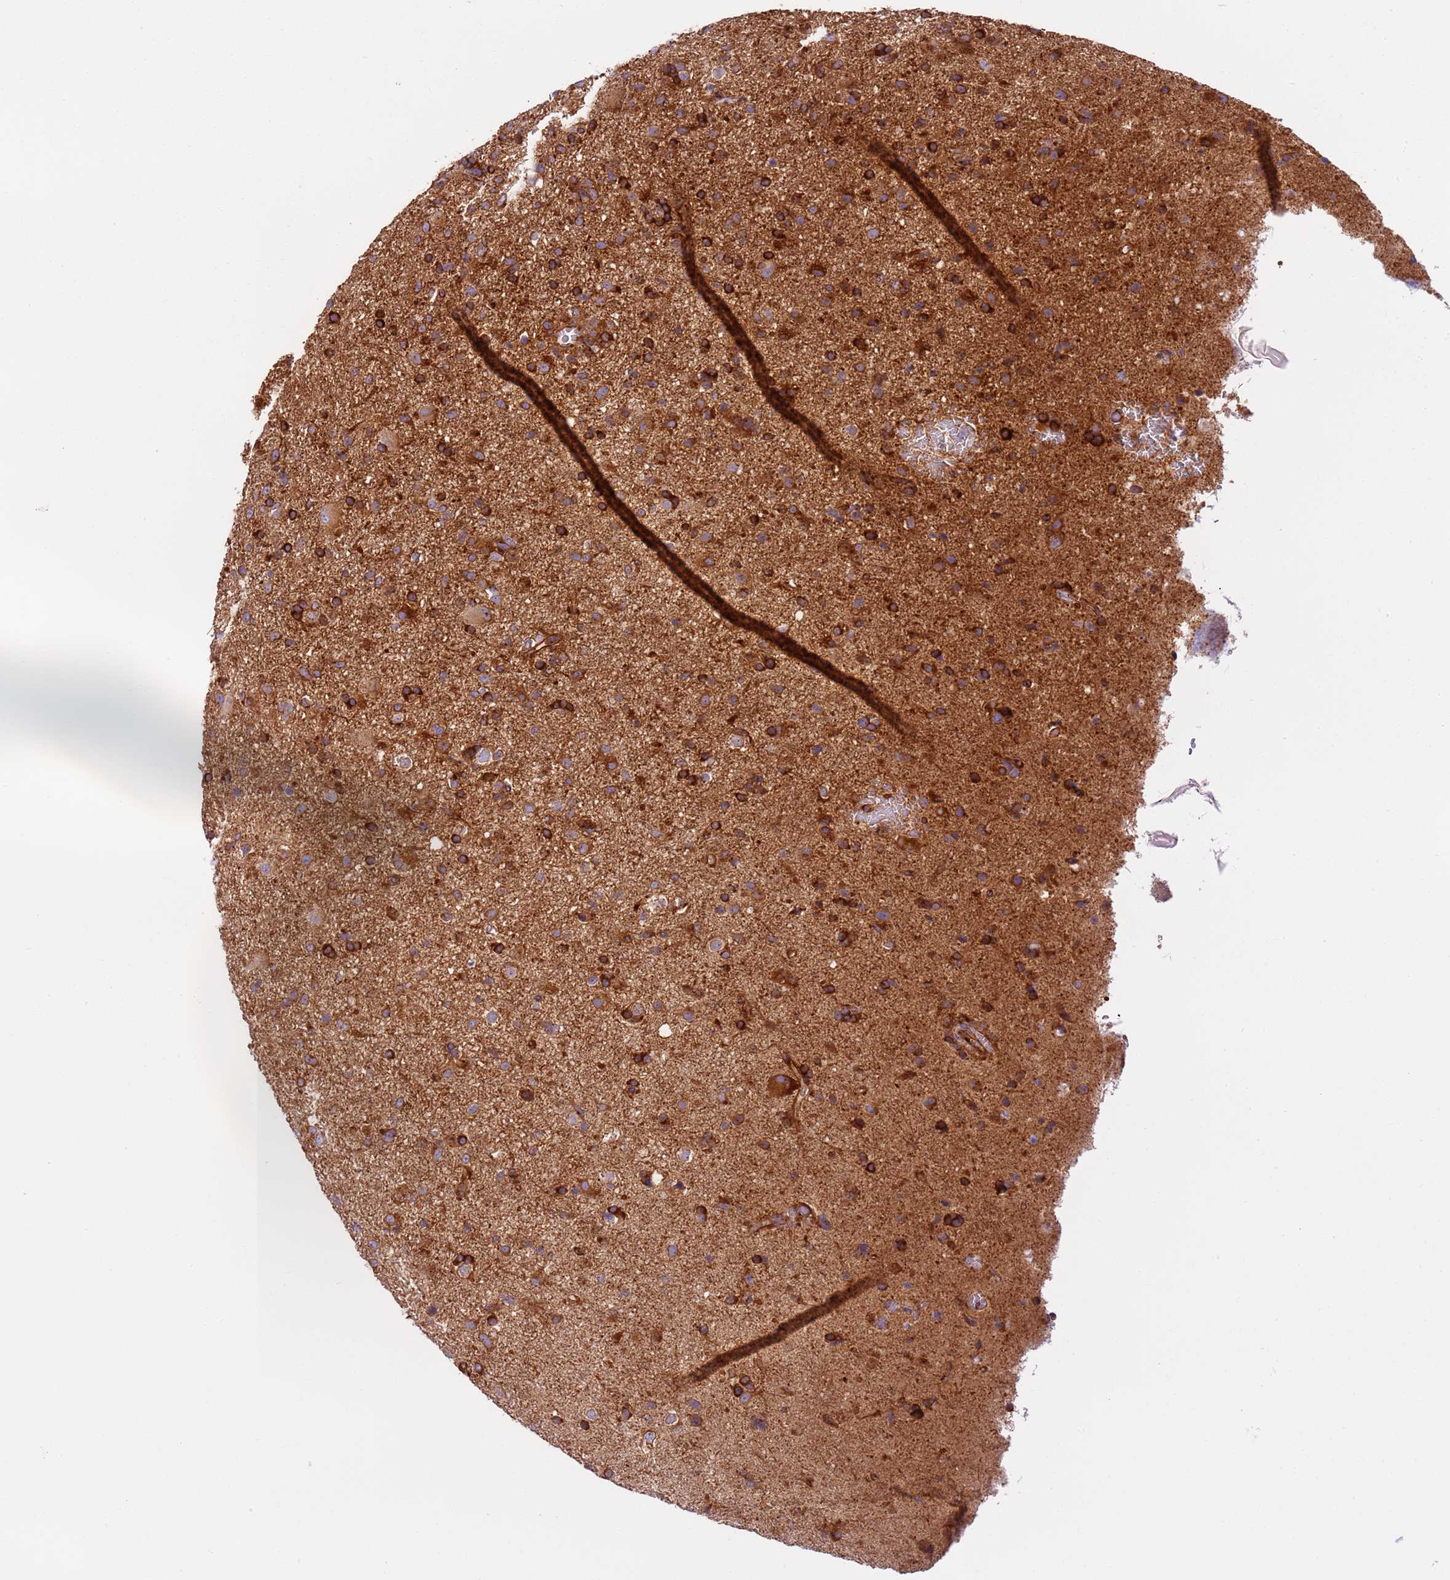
{"staining": {"intensity": "strong", "quantity": ">75%", "location": "cytoplasmic/membranous"}, "tissue": "glioma", "cell_type": "Tumor cells", "image_type": "cancer", "snomed": [{"axis": "morphology", "description": "Glioma, malignant, Low grade"}, {"axis": "topography", "description": "Brain"}], "caption": "Malignant glioma (low-grade) tissue reveals strong cytoplasmic/membranous expression in about >75% of tumor cells, visualized by immunohistochemistry. (DAB (3,3'-diaminobenzidine) IHC, brown staining for protein, blue staining for nuclei).", "gene": "DYNC1I2", "patient": {"sex": "male", "age": 65}}